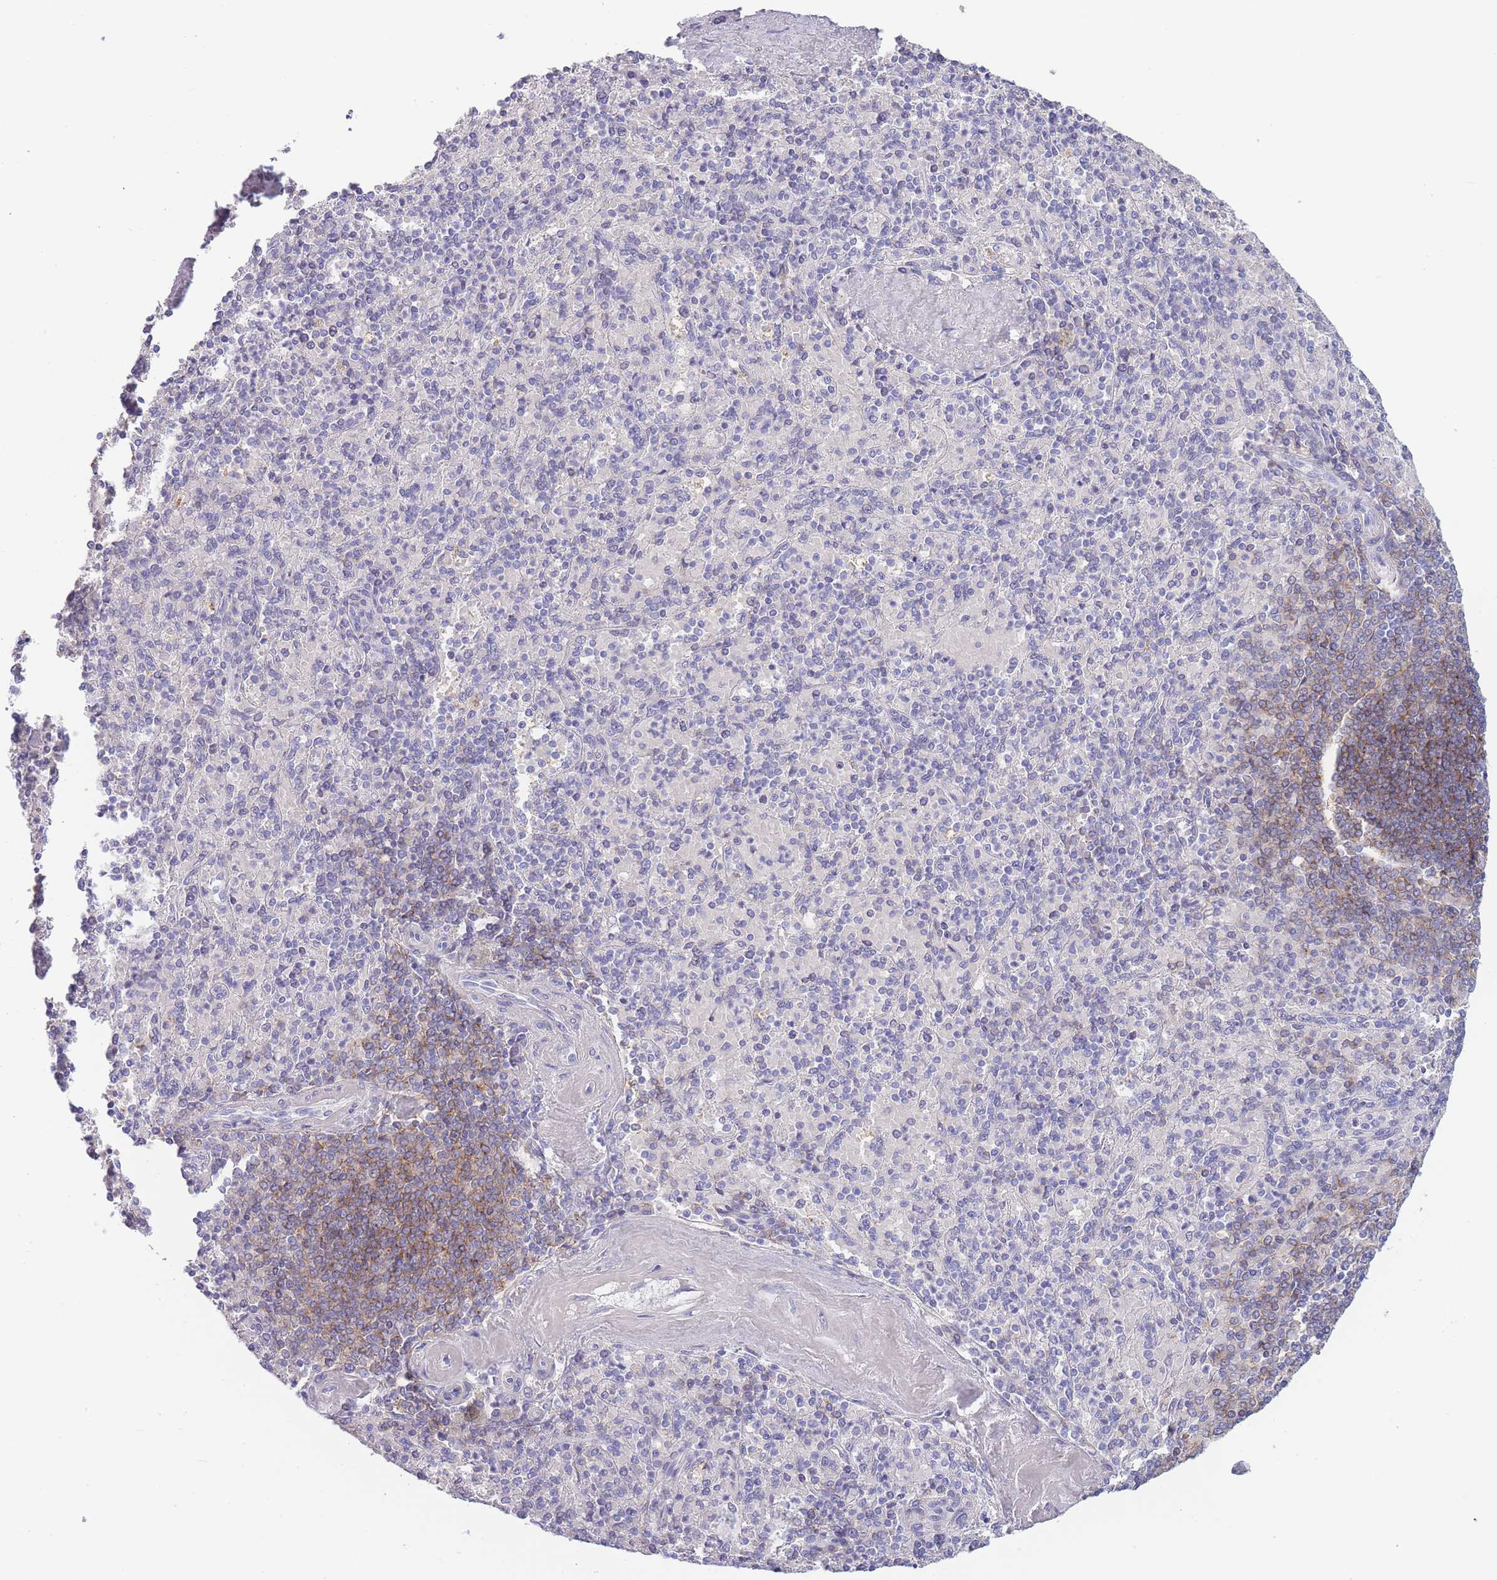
{"staining": {"intensity": "negative", "quantity": "none", "location": "none"}, "tissue": "spleen", "cell_type": "Cells in red pulp", "image_type": "normal", "snomed": [{"axis": "morphology", "description": "Normal tissue, NOS"}, {"axis": "topography", "description": "Spleen"}], "caption": "Photomicrograph shows no significant protein positivity in cells in red pulp of benign spleen.", "gene": "CD37", "patient": {"sex": "male", "age": 82}}